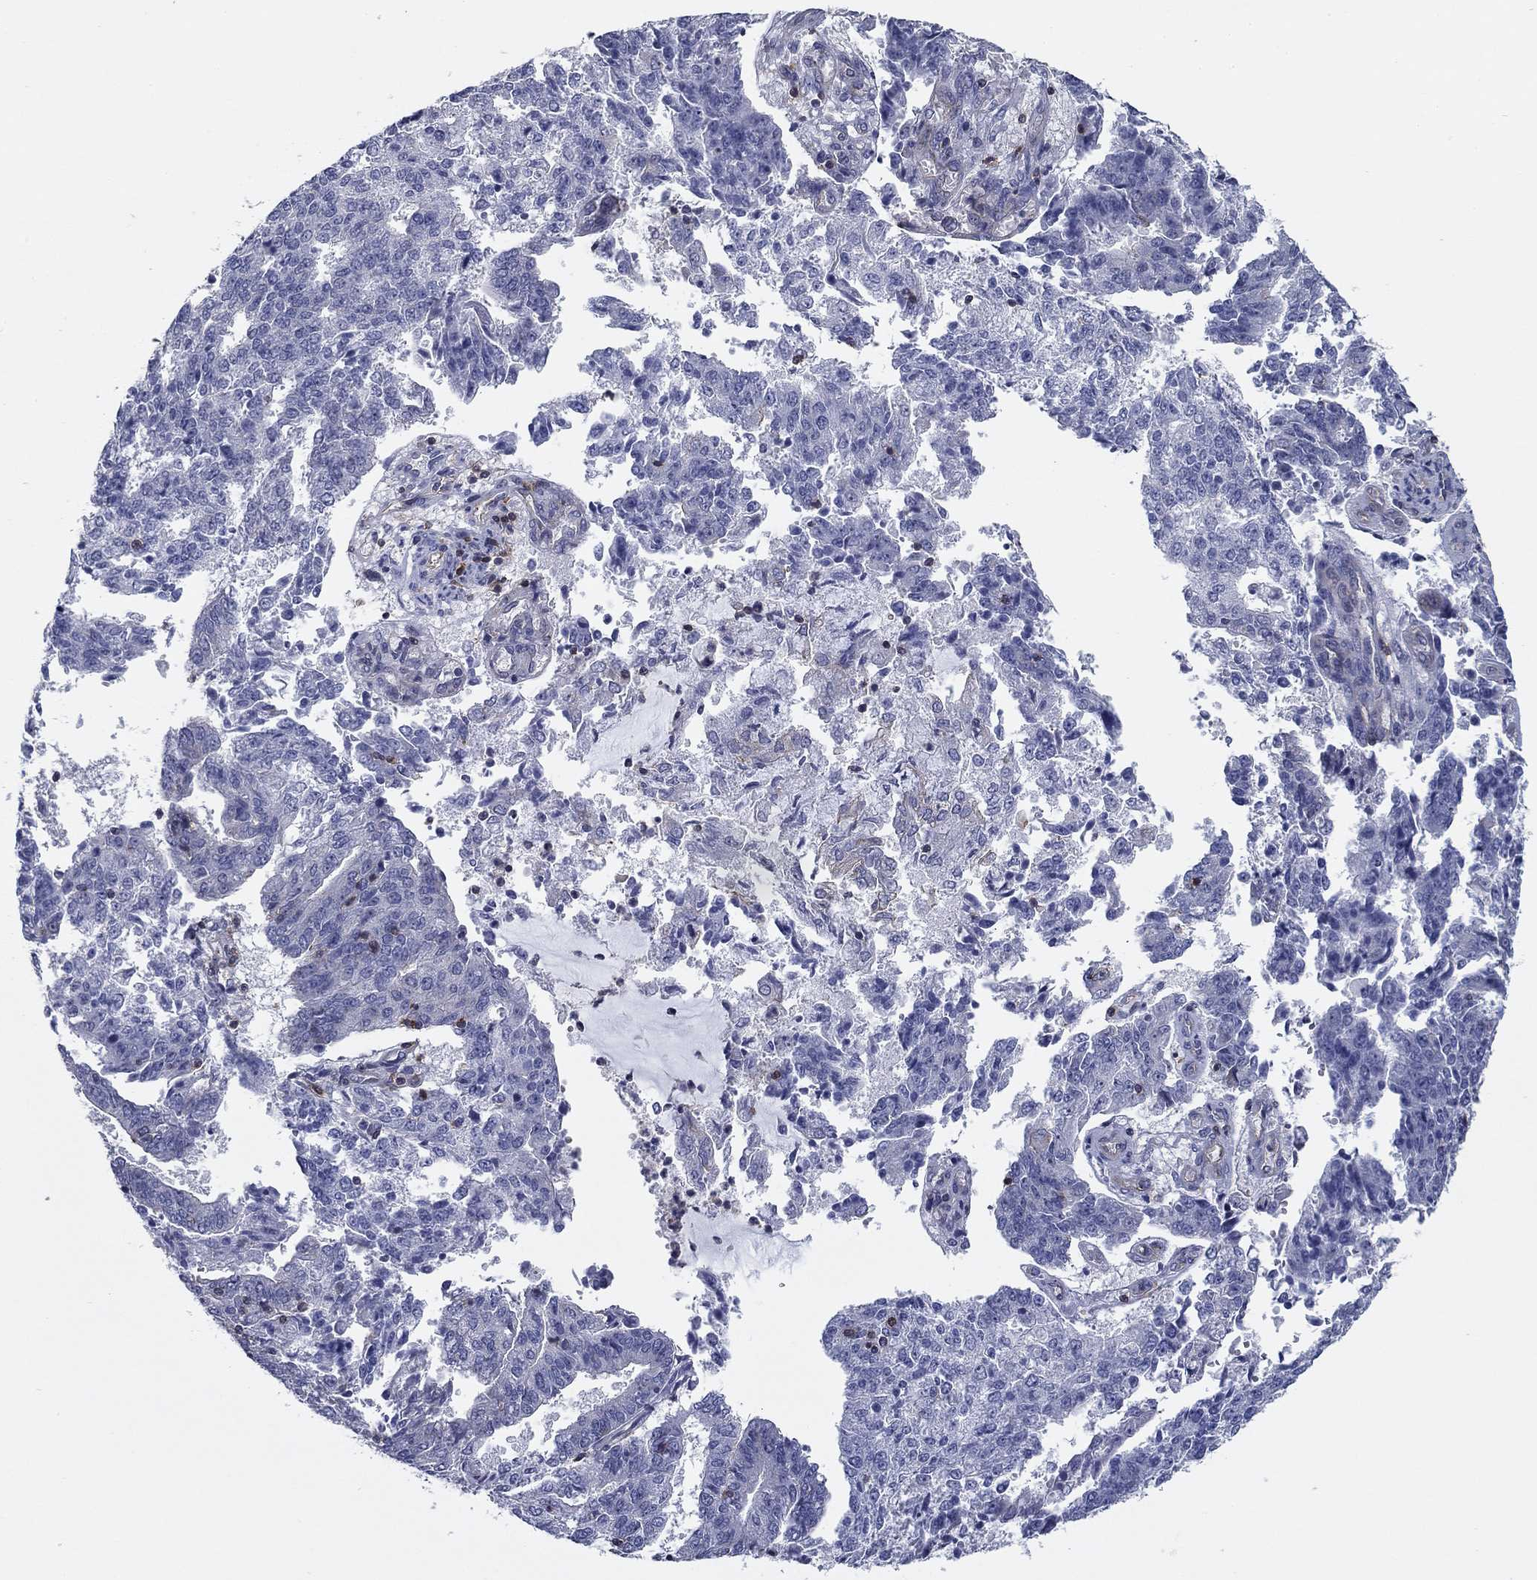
{"staining": {"intensity": "negative", "quantity": "none", "location": "none"}, "tissue": "endometrial cancer", "cell_type": "Tumor cells", "image_type": "cancer", "snomed": [{"axis": "morphology", "description": "Adenocarcinoma, NOS"}, {"axis": "topography", "description": "Endometrium"}], "caption": "Histopathology image shows no protein positivity in tumor cells of endometrial cancer (adenocarcinoma) tissue. Nuclei are stained in blue.", "gene": "SIT1", "patient": {"sex": "female", "age": 82}}